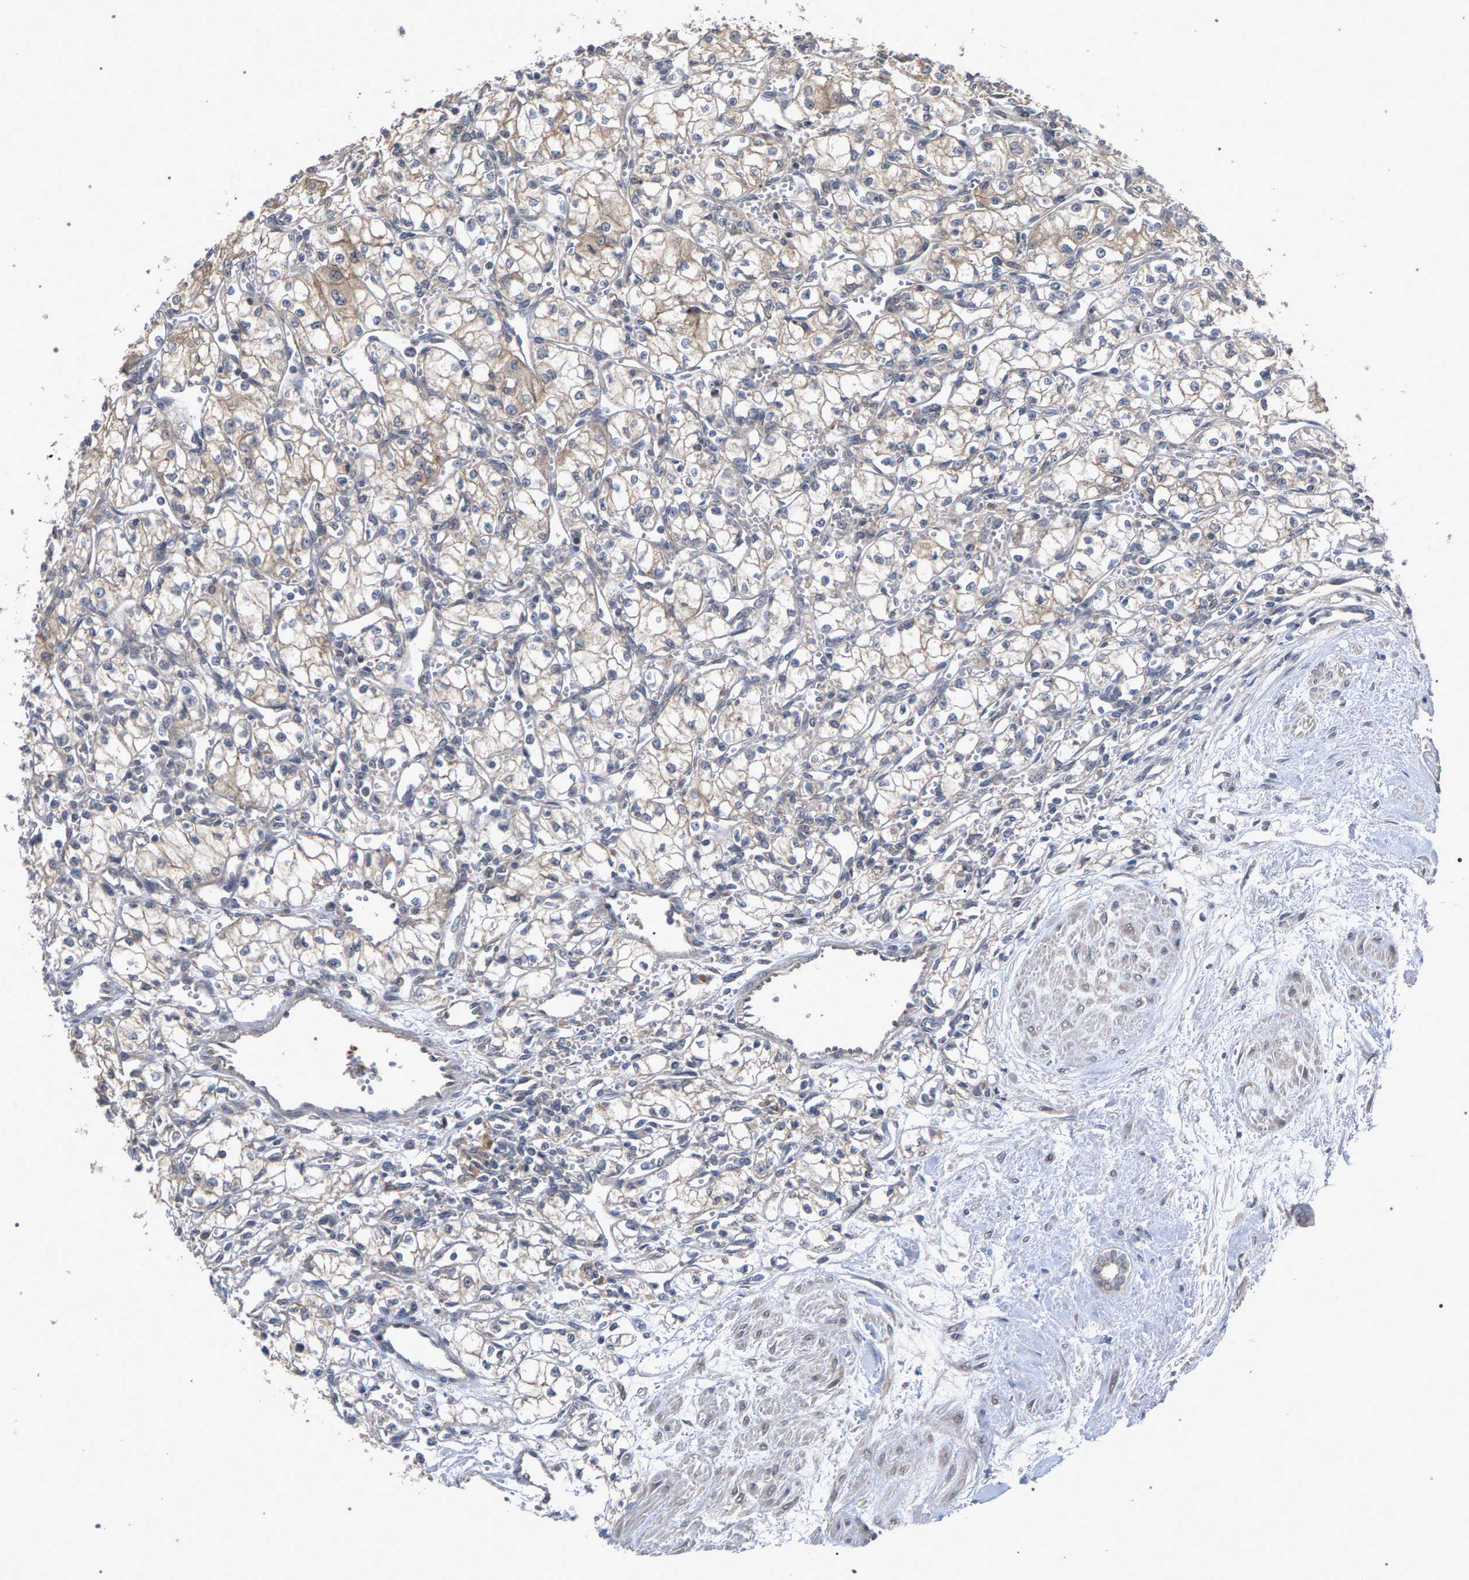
{"staining": {"intensity": "weak", "quantity": ">75%", "location": "cytoplasmic/membranous"}, "tissue": "renal cancer", "cell_type": "Tumor cells", "image_type": "cancer", "snomed": [{"axis": "morphology", "description": "Normal tissue, NOS"}, {"axis": "morphology", "description": "Adenocarcinoma, NOS"}, {"axis": "topography", "description": "Kidney"}], "caption": "DAB (3,3'-diaminobenzidine) immunohistochemical staining of human renal cancer exhibits weak cytoplasmic/membranous protein positivity in about >75% of tumor cells.", "gene": "SLC4A4", "patient": {"sex": "male", "age": 59}}